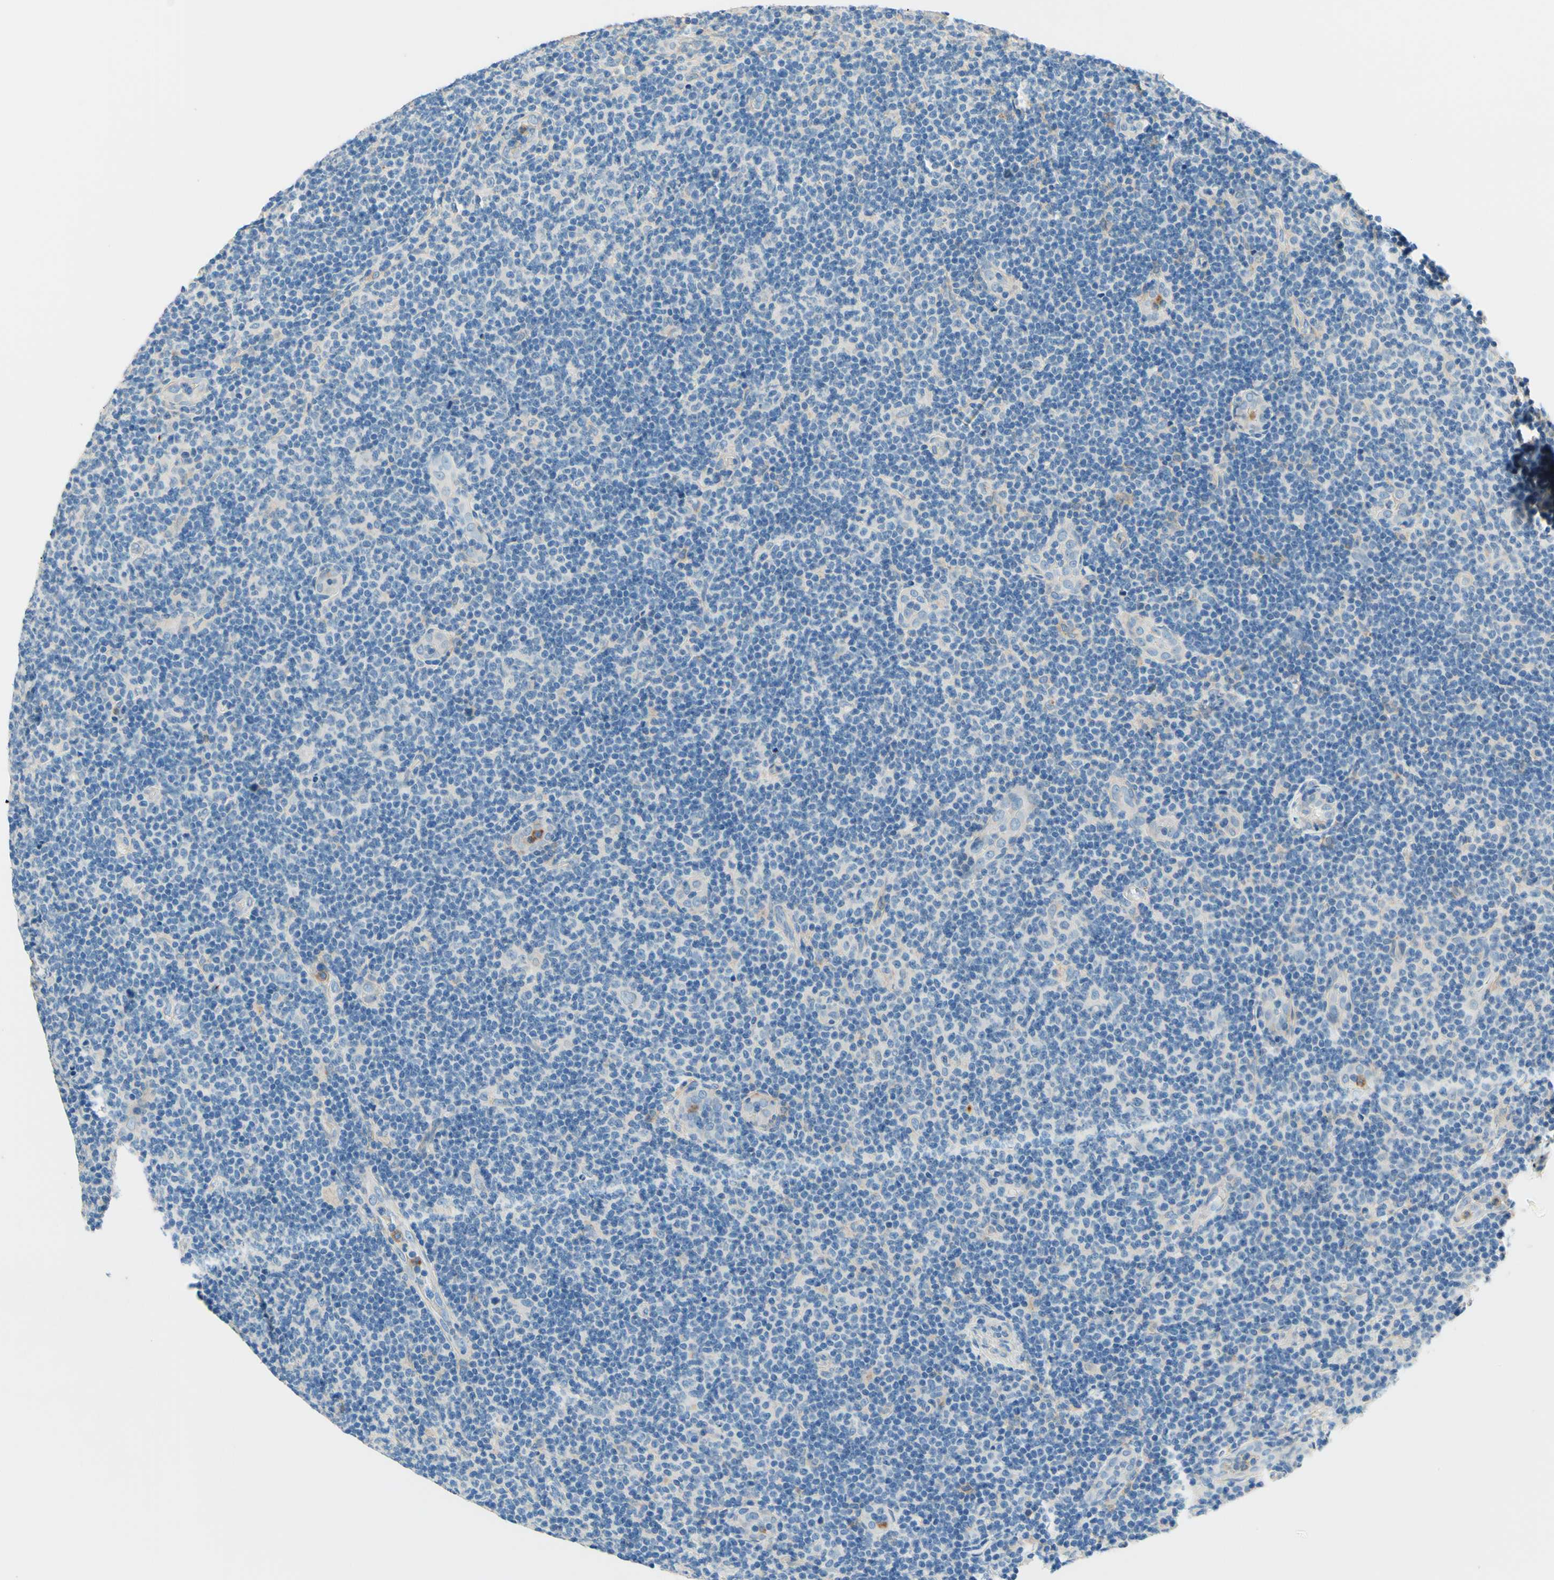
{"staining": {"intensity": "negative", "quantity": "none", "location": "none"}, "tissue": "lymphoma", "cell_type": "Tumor cells", "image_type": "cancer", "snomed": [{"axis": "morphology", "description": "Malignant lymphoma, non-Hodgkin's type, Low grade"}, {"axis": "topography", "description": "Lymph node"}], "caption": "The histopathology image shows no significant expression in tumor cells of lymphoma. (DAB (3,3'-diaminobenzidine) immunohistochemistry (IHC), high magnification).", "gene": "SIGLEC9", "patient": {"sex": "male", "age": 83}}